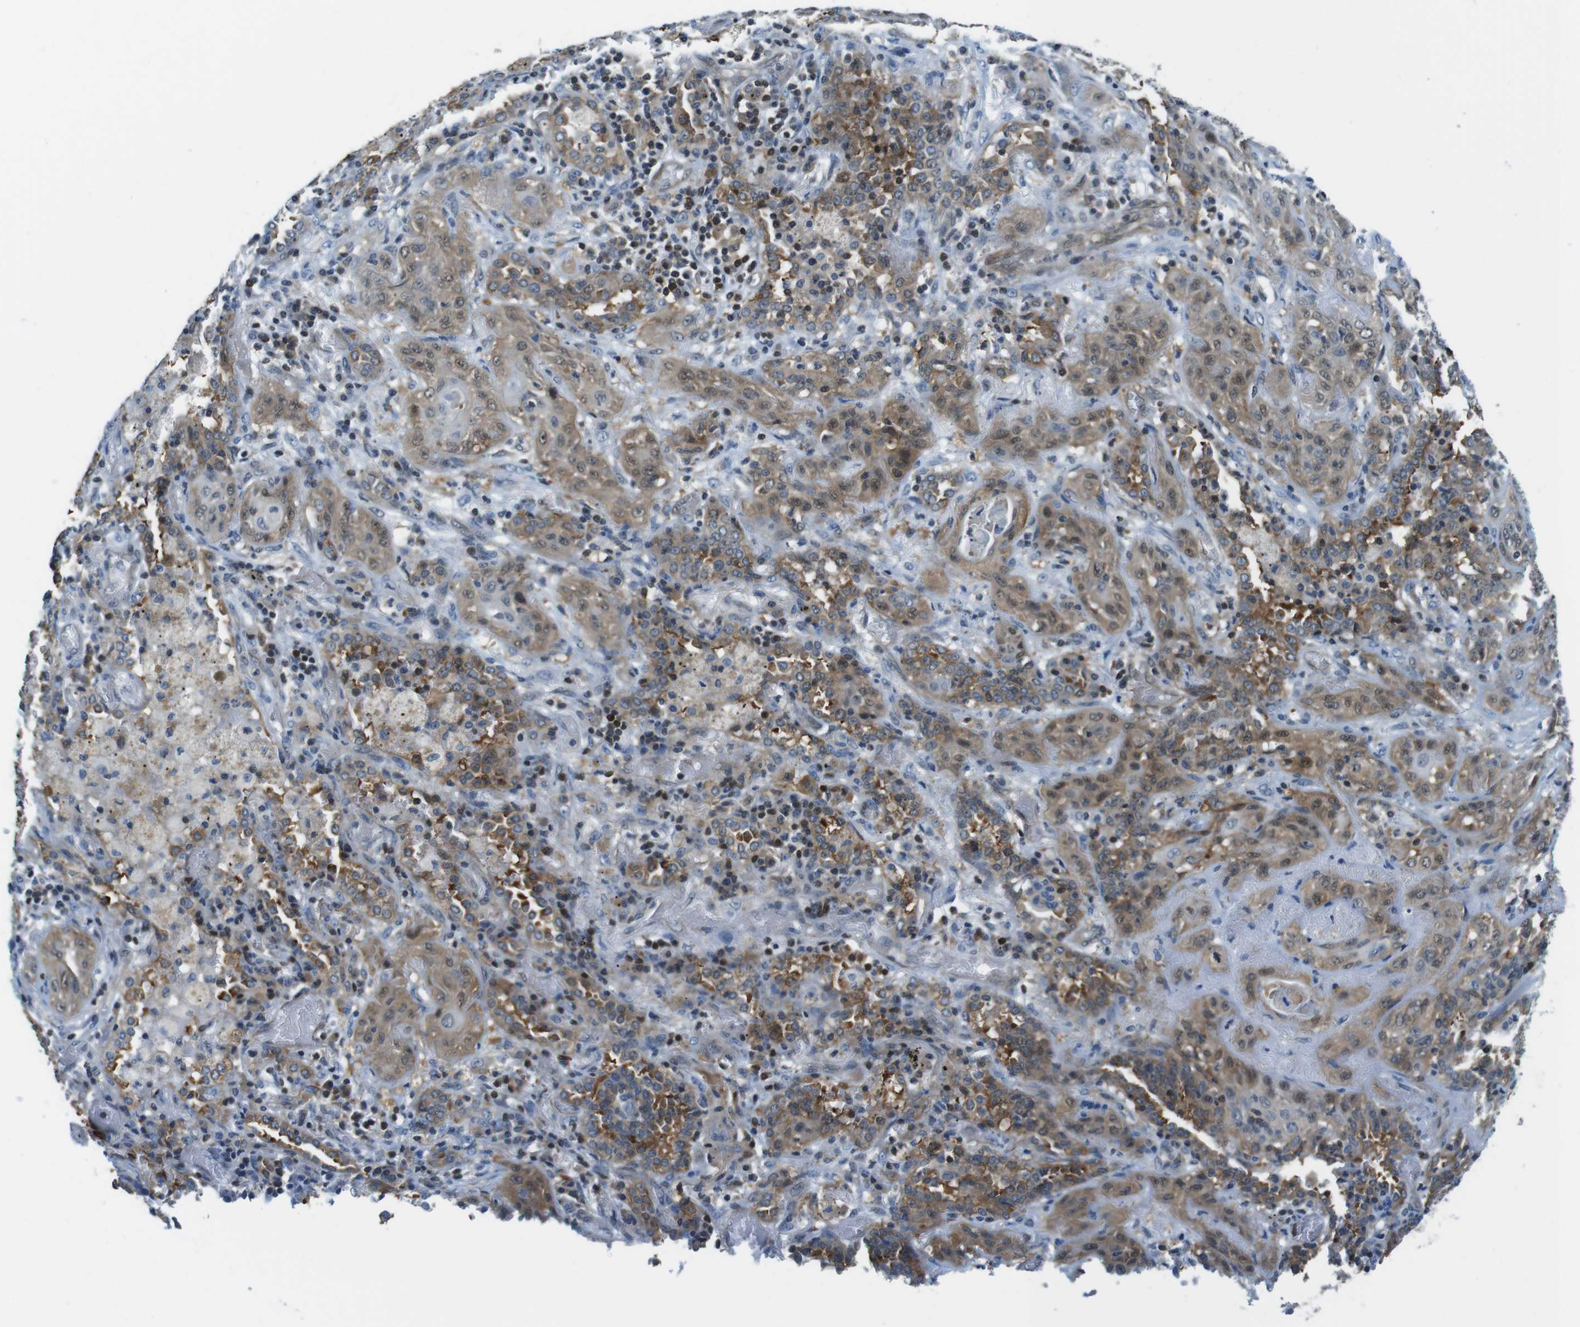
{"staining": {"intensity": "moderate", "quantity": ">75%", "location": "cytoplasmic/membranous,nuclear"}, "tissue": "lung cancer", "cell_type": "Tumor cells", "image_type": "cancer", "snomed": [{"axis": "morphology", "description": "Squamous cell carcinoma, NOS"}, {"axis": "topography", "description": "Lung"}], "caption": "Immunohistochemical staining of lung cancer (squamous cell carcinoma) demonstrates medium levels of moderate cytoplasmic/membranous and nuclear staining in about >75% of tumor cells. The staining was performed using DAB to visualize the protein expression in brown, while the nuclei were stained in blue with hematoxylin (Magnification: 20x).", "gene": "TES", "patient": {"sex": "female", "age": 47}}